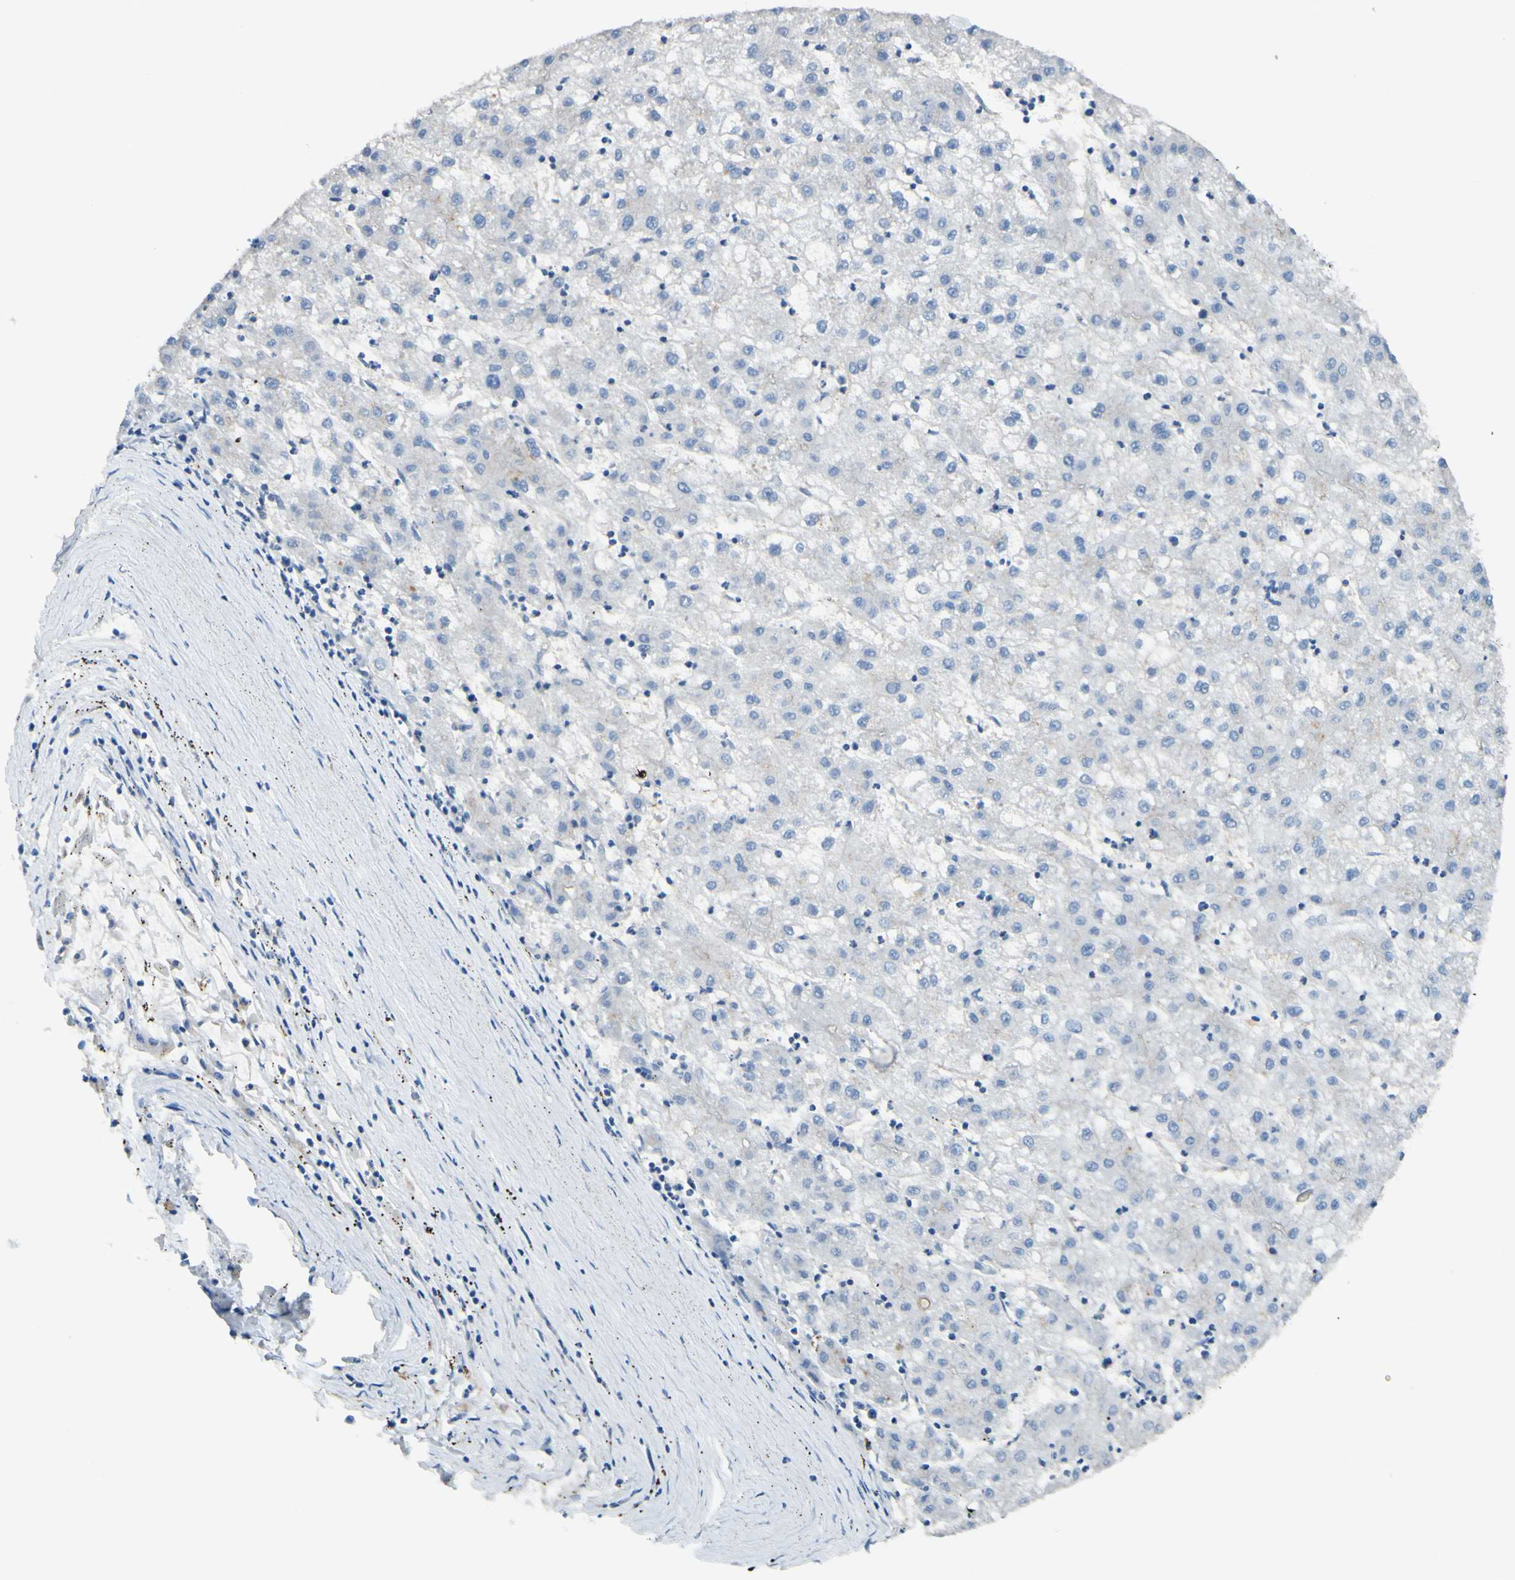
{"staining": {"intensity": "negative", "quantity": "none", "location": "none"}, "tissue": "liver cancer", "cell_type": "Tumor cells", "image_type": "cancer", "snomed": [{"axis": "morphology", "description": "Carcinoma, Hepatocellular, NOS"}, {"axis": "topography", "description": "Liver"}], "caption": "Image shows no significant protein positivity in tumor cells of liver hepatocellular carcinoma.", "gene": "CDH10", "patient": {"sex": "male", "age": 72}}